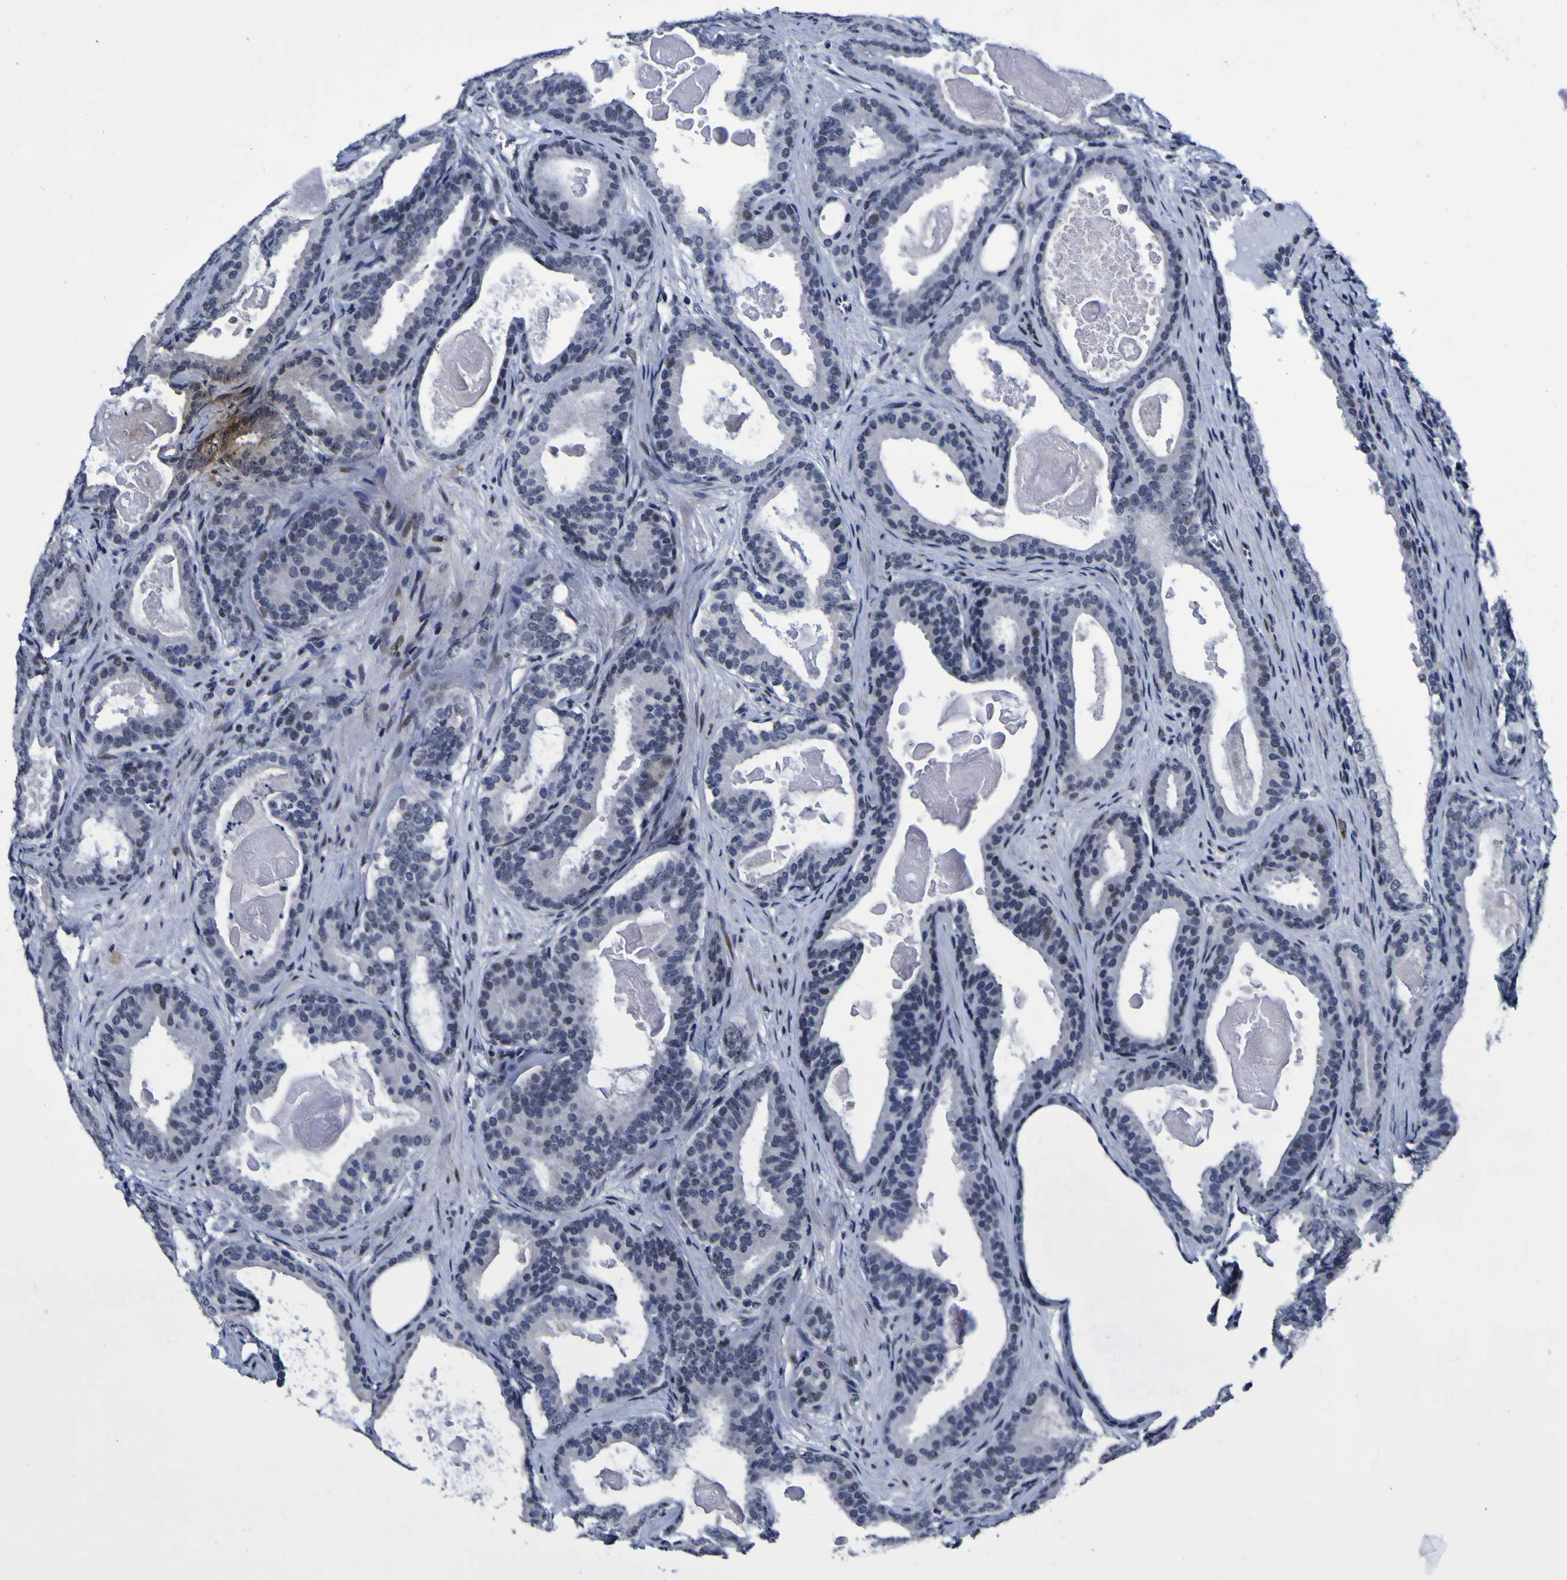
{"staining": {"intensity": "moderate", "quantity": "<25%", "location": "cytoplasmic/membranous"}, "tissue": "prostate cancer", "cell_type": "Tumor cells", "image_type": "cancer", "snomed": [{"axis": "morphology", "description": "Adenocarcinoma, High grade"}, {"axis": "topography", "description": "Prostate"}], "caption": "Tumor cells display low levels of moderate cytoplasmic/membranous expression in about <25% of cells in human adenocarcinoma (high-grade) (prostate).", "gene": "MBD3", "patient": {"sex": "male", "age": 60}}